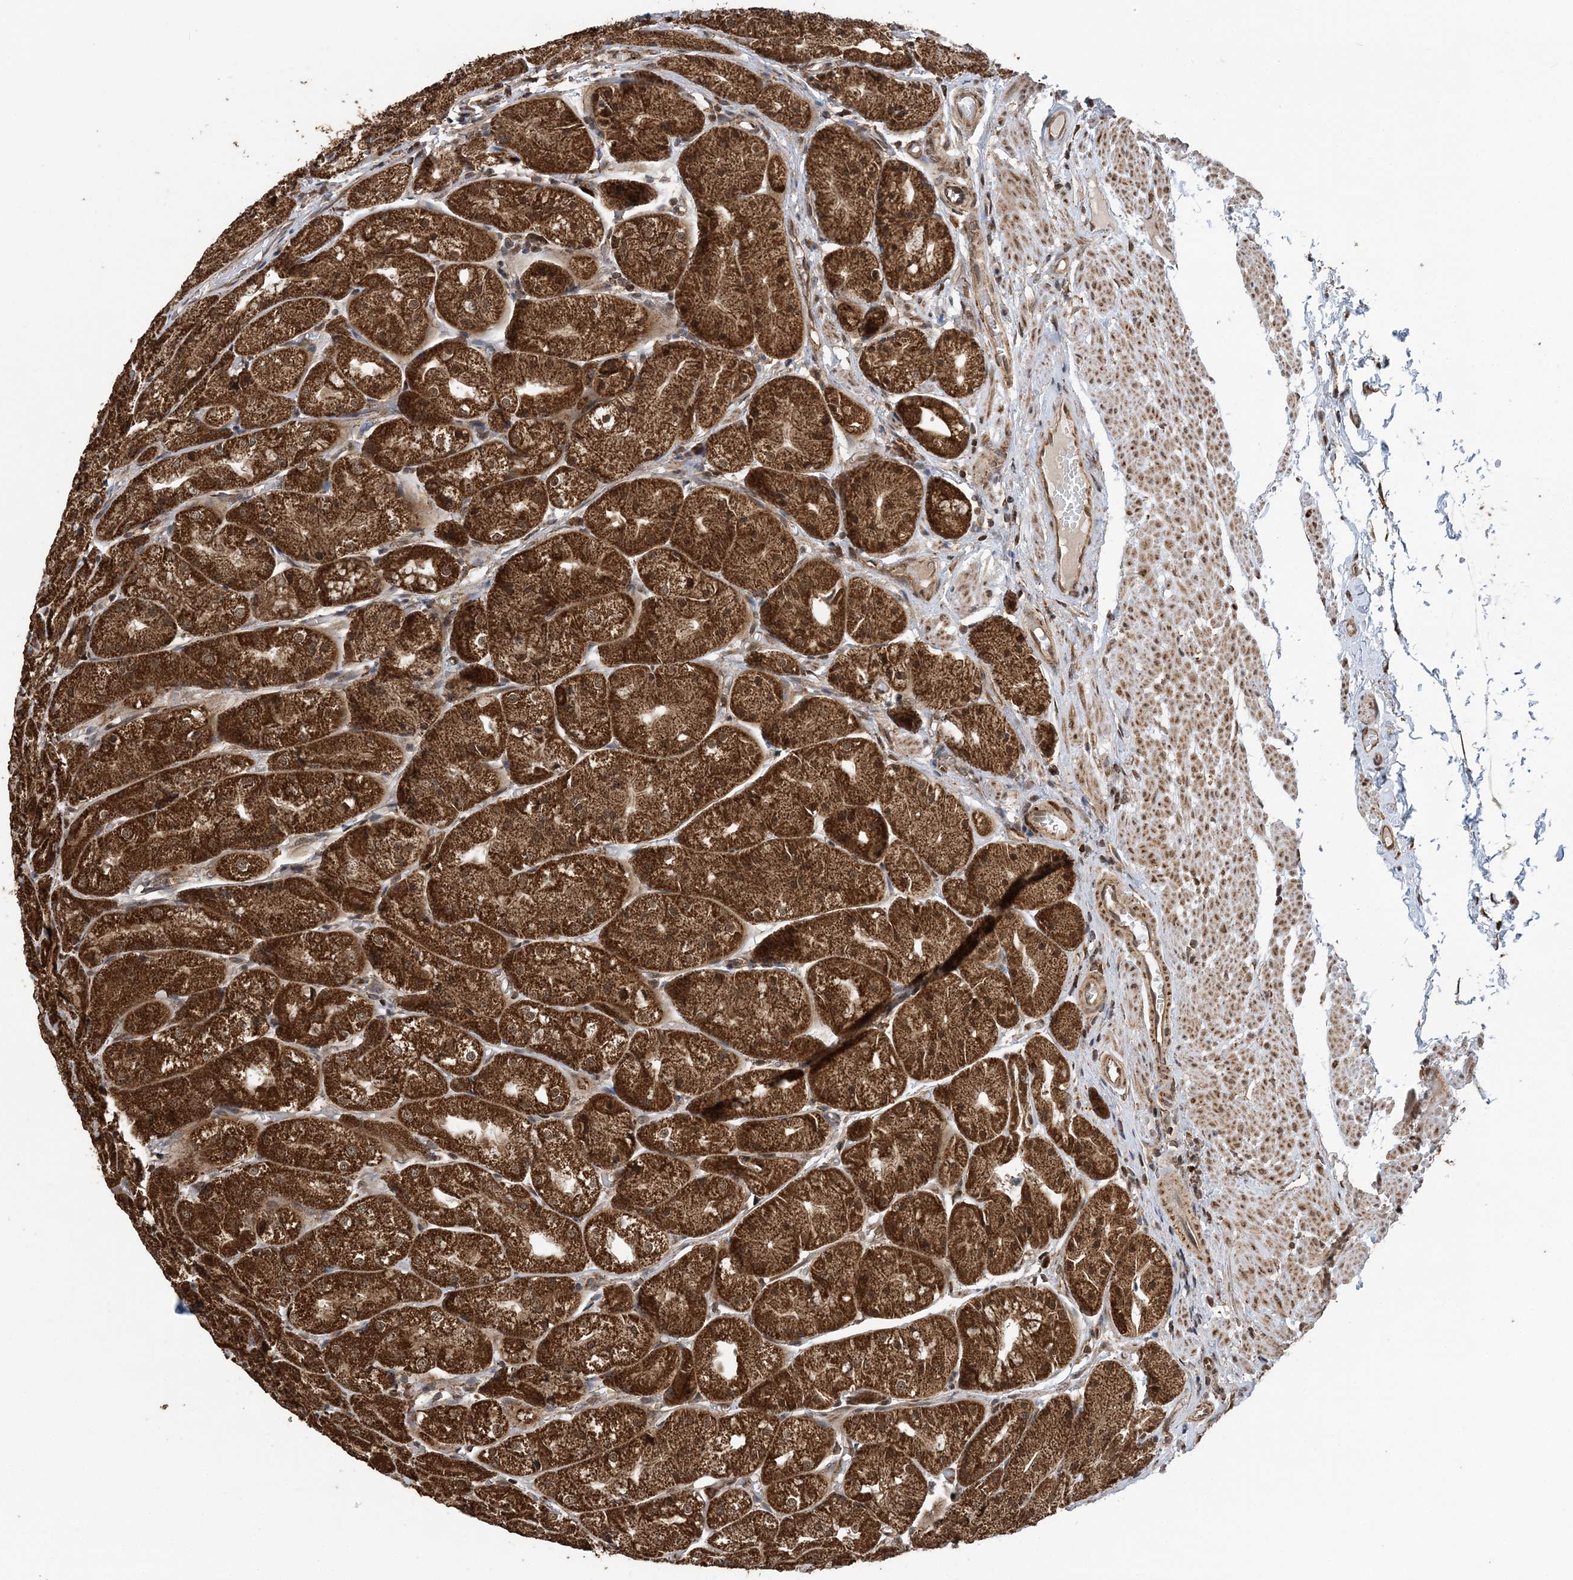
{"staining": {"intensity": "strong", "quantity": ">75%", "location": "cytoplasmic/membranous"}, "tissue": "stomach", "cell_type": "Glandular cells", "image_type": "normal", "snomed": [{"axis": "morphology", "description": "Normal tissue, NOS"}, {"axis": "topography", "description": "Stomach, upper"}], "caption": "DAB (3,3'-diaminobenzidine) immunohistochemical staining of benign stomach shows strong cytoplasmic/membranous protein staining in about >75% of glandular cells.", "gene": "PCBP1", "patient": {"sex": "male", "age": 72}}